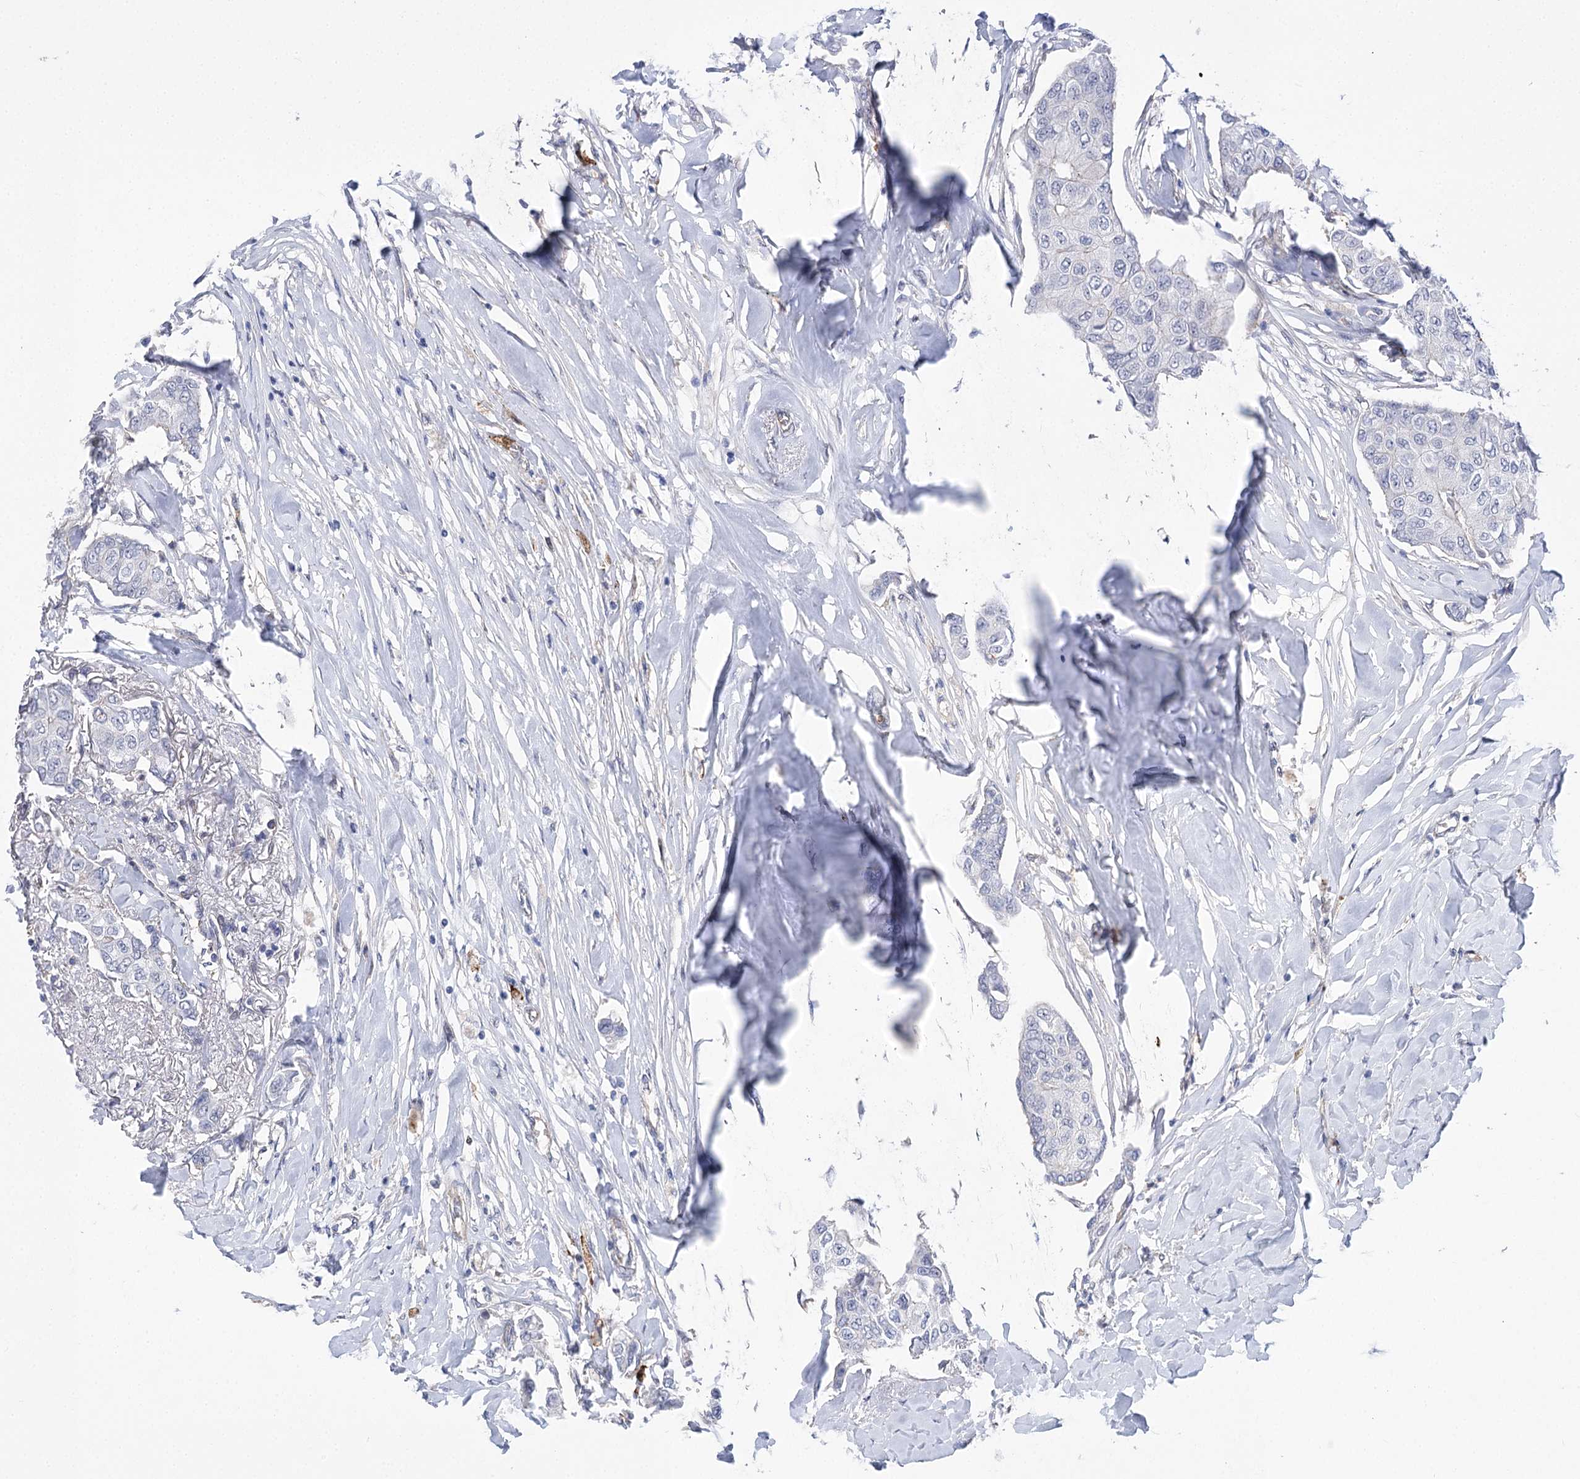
{"staining": {"intensity": "negative", "quantity": "none", "location": "none"}, "tissue": "breast cancer", "cell_type": "Tumor cells", "image_type": "cancer", "snomed": [{"axis": "morphology", "description": "Duct carcinoma"}, {"axis": "topography", "description": "Breast"}], "caption": "DAB (3,3'-diaminobenzidine) immunohistochemical staining of breast invasive ductal carcinoma demonstrates no significant staining in tumor cells.", "gene": "THAP6", "patient": {"sex": "female", "age": 80}}